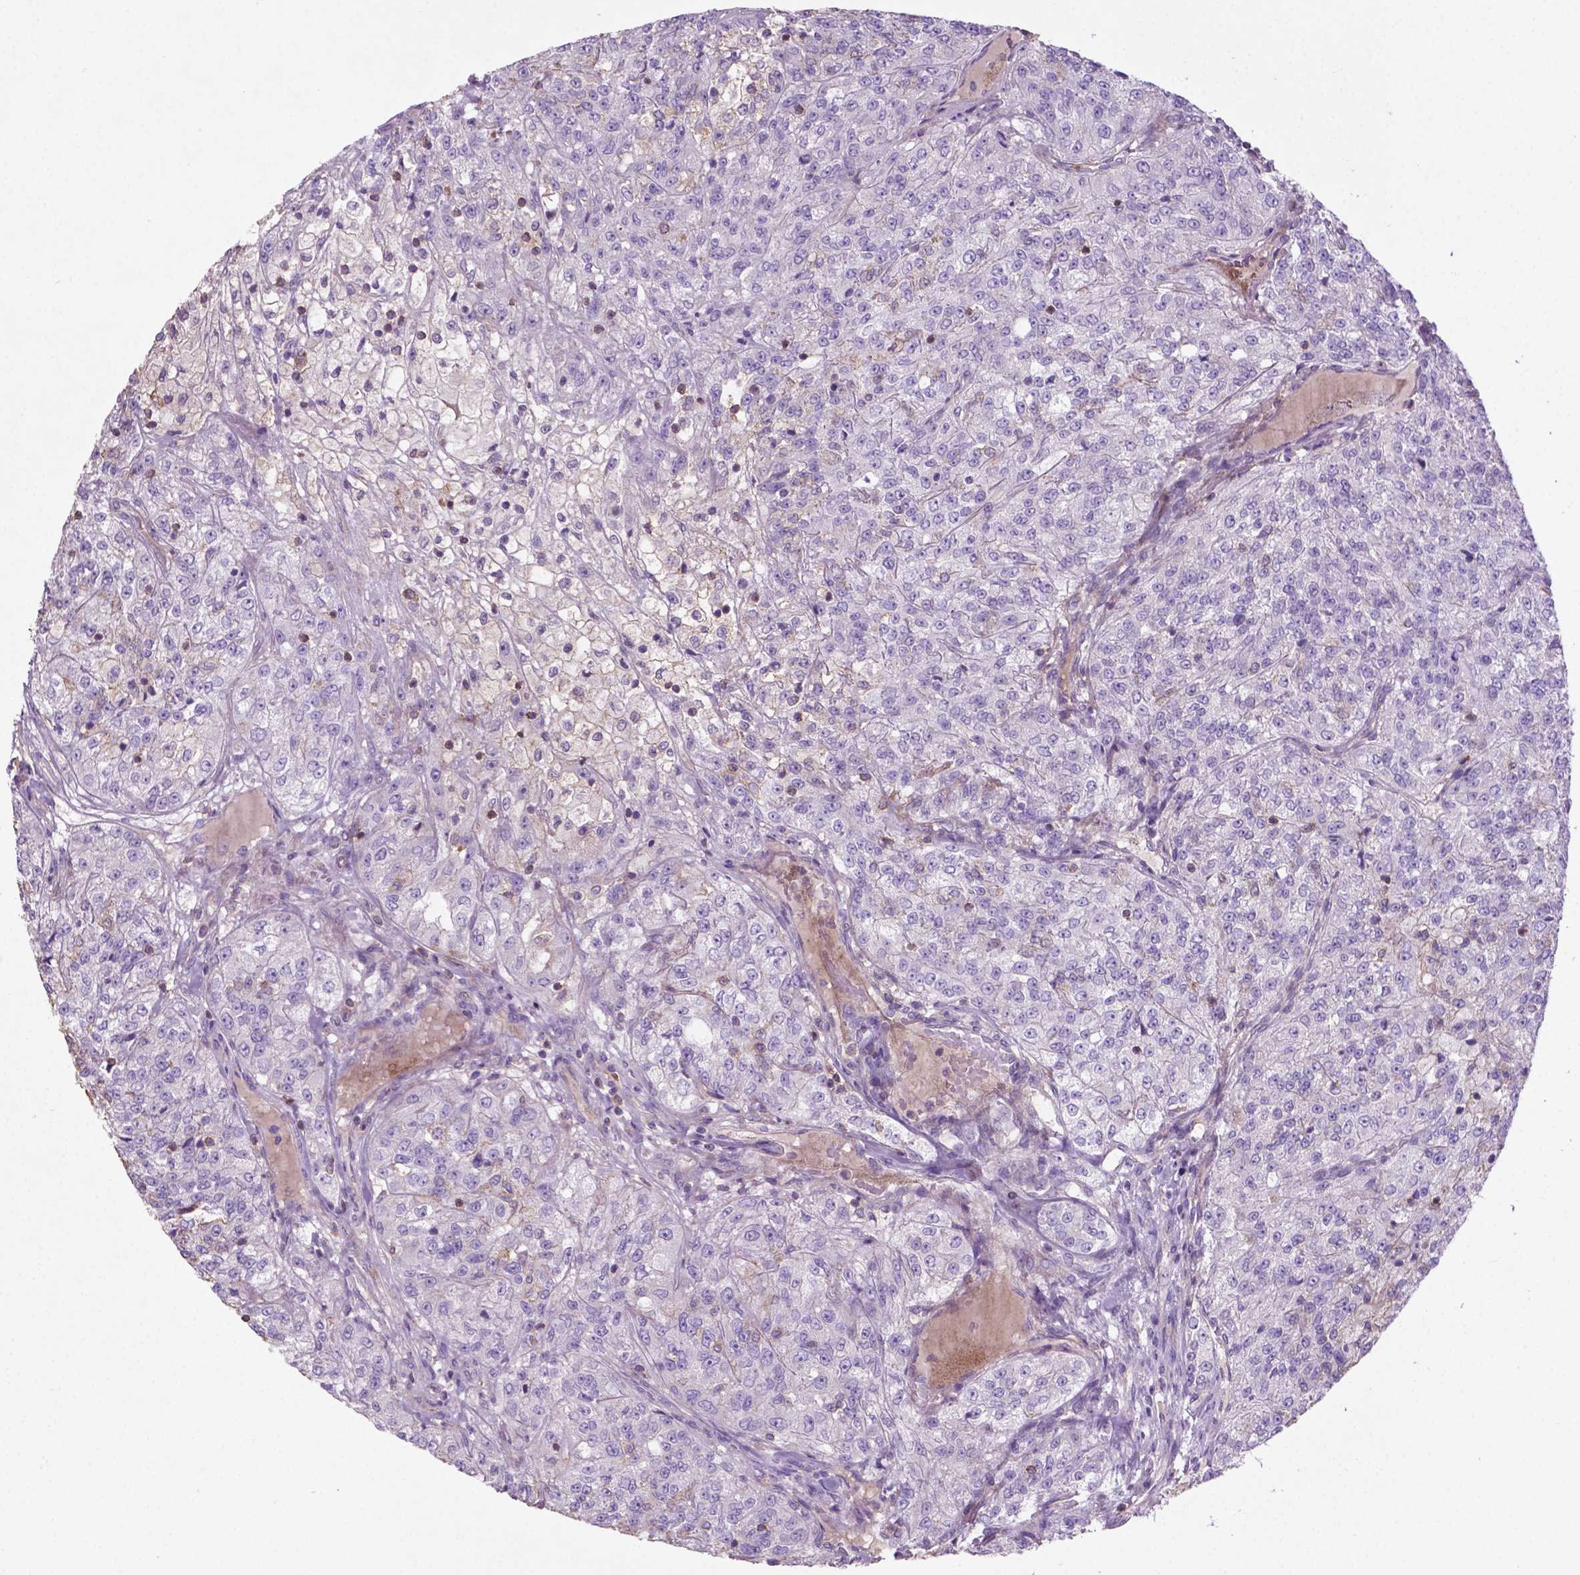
{"staining": {"intensity": "negative", "quantity": "none", "location": "none"}, "tissue": "renal cancer", "cell_type": "Tumor cells", "image_type": "cancer", "snomed": [{"axis": "morphology", "description": "Adenocarcinoma, NOS"}, {"axis": "topography", "description": "Kidney"}], "caption": "This is an IHC histopathology image of human renal adenocarcinoma. There is no staining in tumor cells.", "gene": "BMP4", "patient": {"sex": "female", "age": 63}}